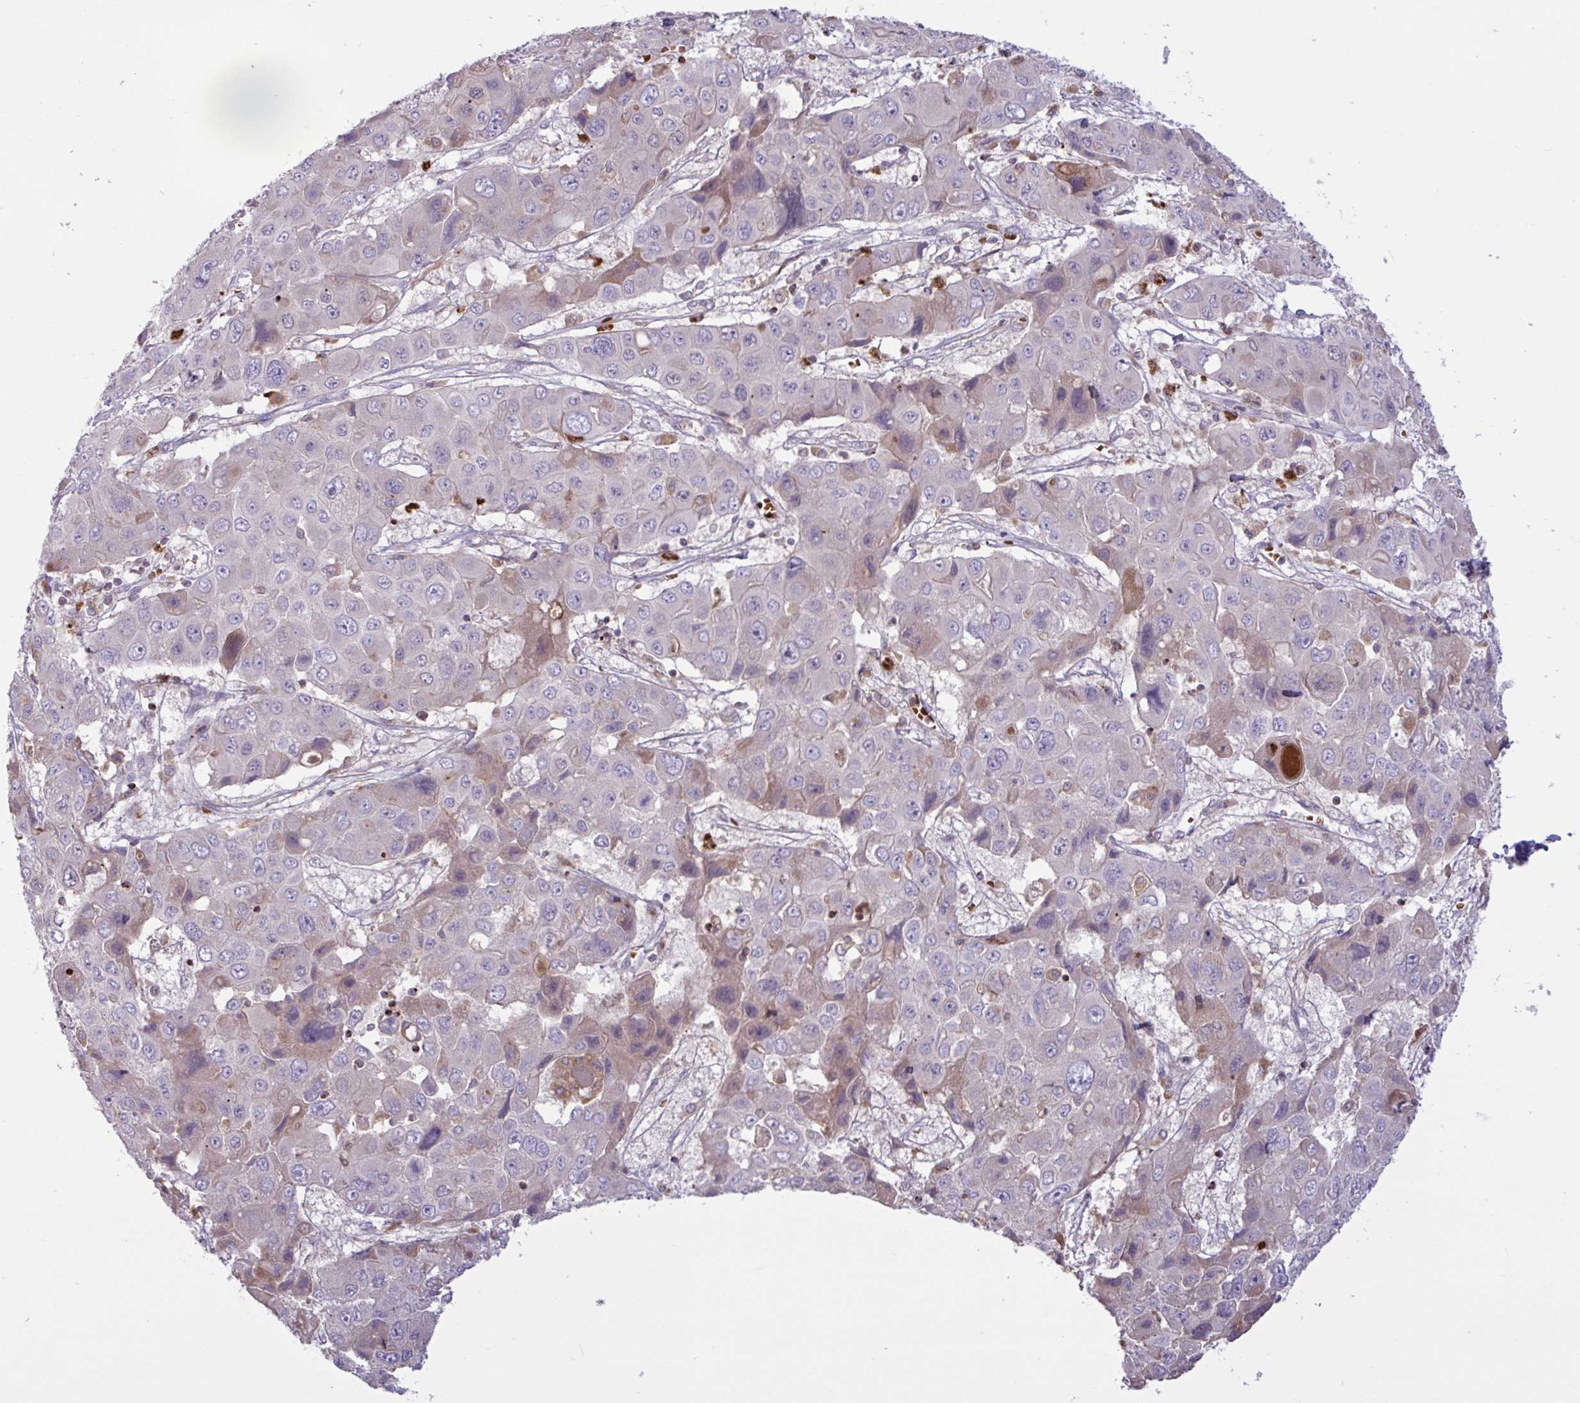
{"staining": {"intensity": "weak", "quantity": "<25%", "location": "cytoplasmic/membranous"}, "tissue": "liver cancer", "cell_type": "Tumor cells", "image_type": "cancer", "snomed": [{"axis": "morphology", "description": "Cholangiocarcinoma"}, {"axis": "topography", "description": "Liver"}], "caption": "Immunohistochemistry micrograph of liver cancer stained for a protein (brown), which displays no expression in tumor cells.", "gene": "IL1R1", "patient": {"sex": "male", "age": 67}}